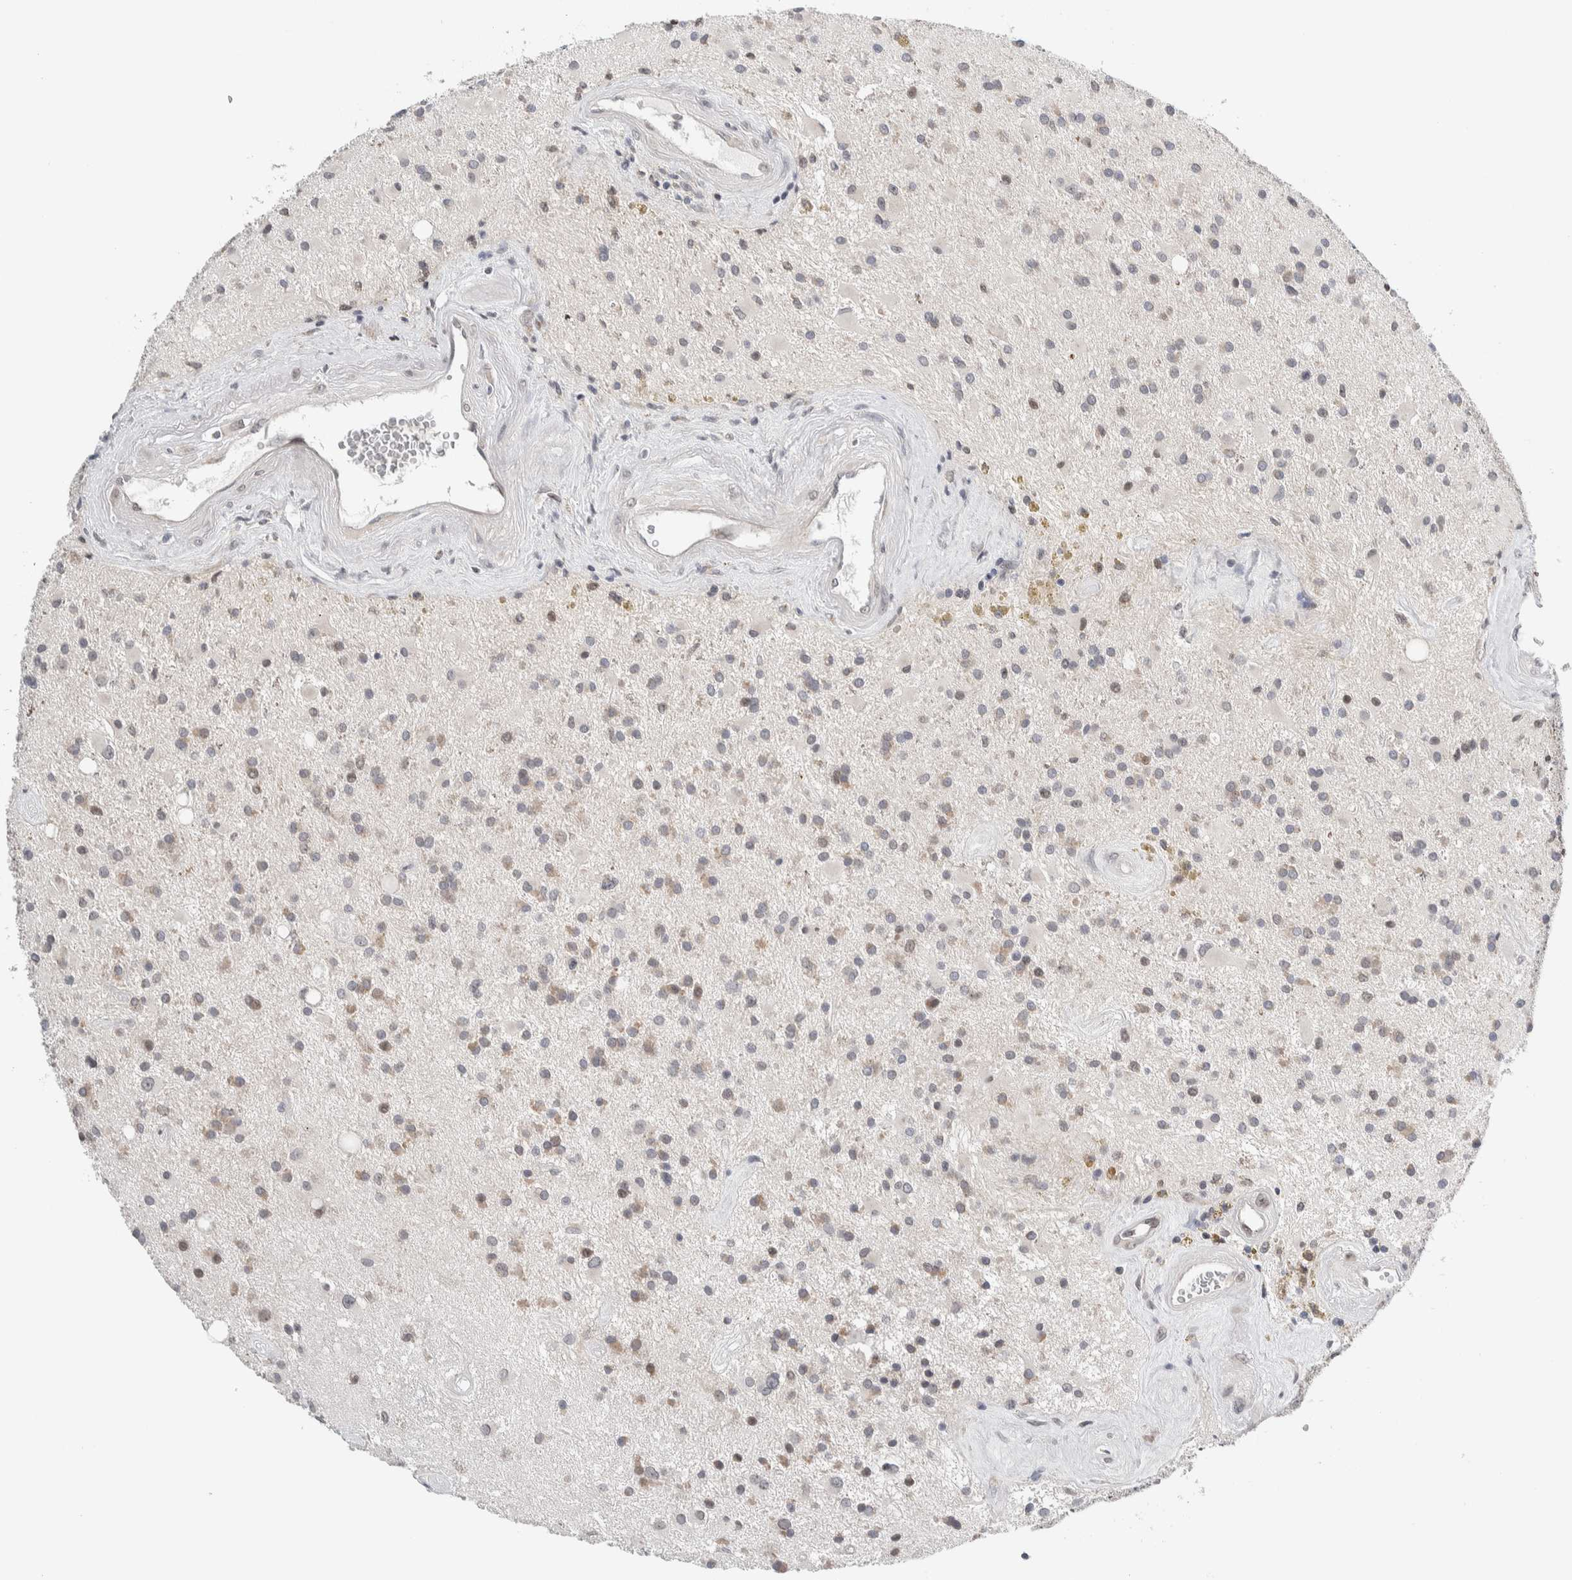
{"staining": {"intensity": "weak", "quantity": "<25%", "location": "nuclear"}, "tissue": "glioma", "cell_type": "Tumor cells", "image_type": "cancer", "snomed": [{"axis": "morphology", "description": "Glioma, malignant, Low grade"}, {"axis": "topography", "description": "Brain"}], "caption": "IHC of human glioma demonstrates no positivity in tumor cells.", "gene": "NEUROD1", "patient": {"sex": "male", "age": 58}}